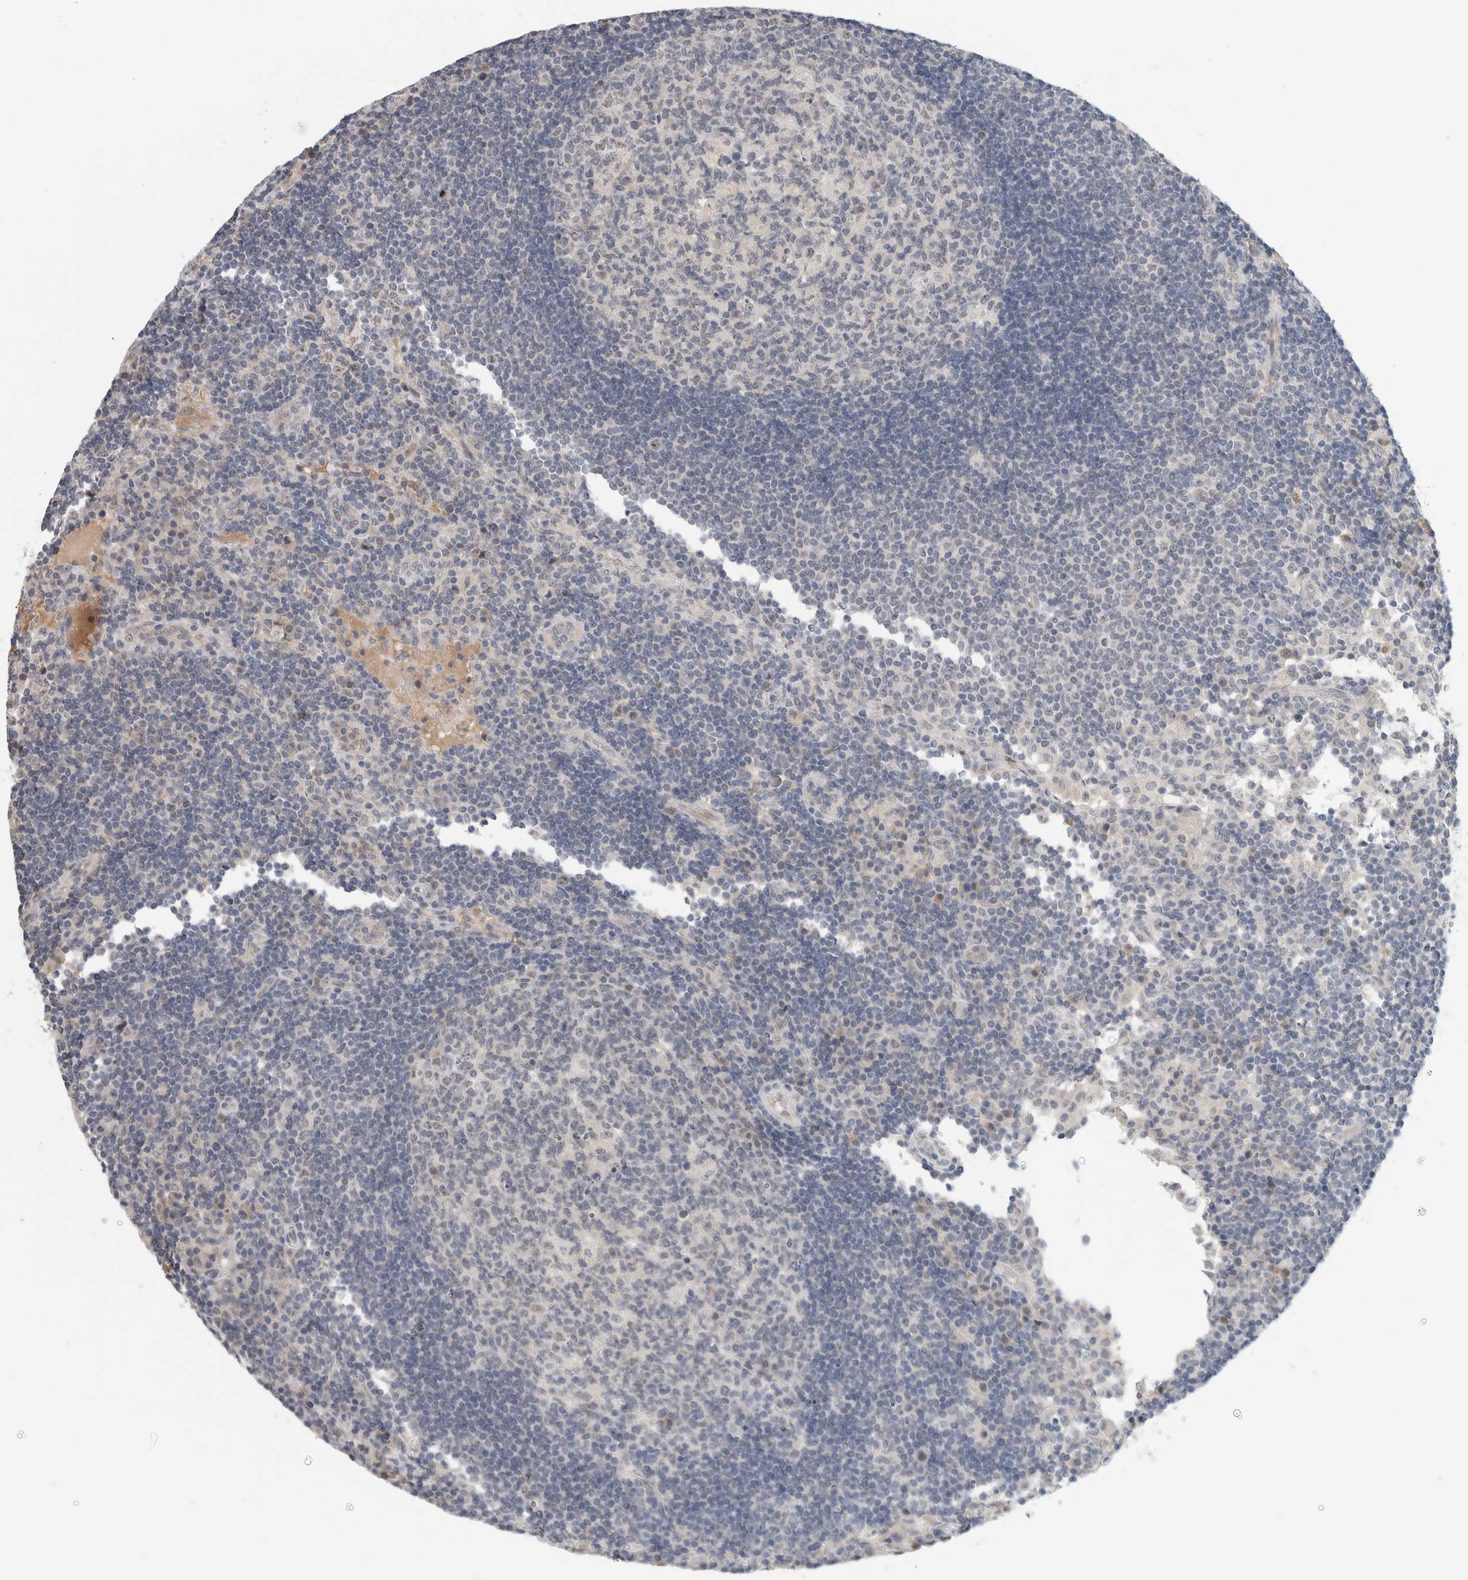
{"staining": {"intensity": "negative", "quantity": "none", "location": "none"}, "tissue": "lymph node", "cell_type": "Germinal center cells", "image_type": "normal", "snomed": [{"axis": "morphology", "description": "Normal tissue, NOS"}, {"axis": "topography", "description": "Lymph node"}], "caption": "A histopathology image of lymph node stained for a protein shows no brown staining in germinal center cells. (Stains: DAB (3,3'-diaminobenzidine) IHC with hematoxylin counter stain, Microscopy: brightfield microscopy at high magnification).", "gene": "HCN3", "patient": {"sex": "female", "age": 53}}